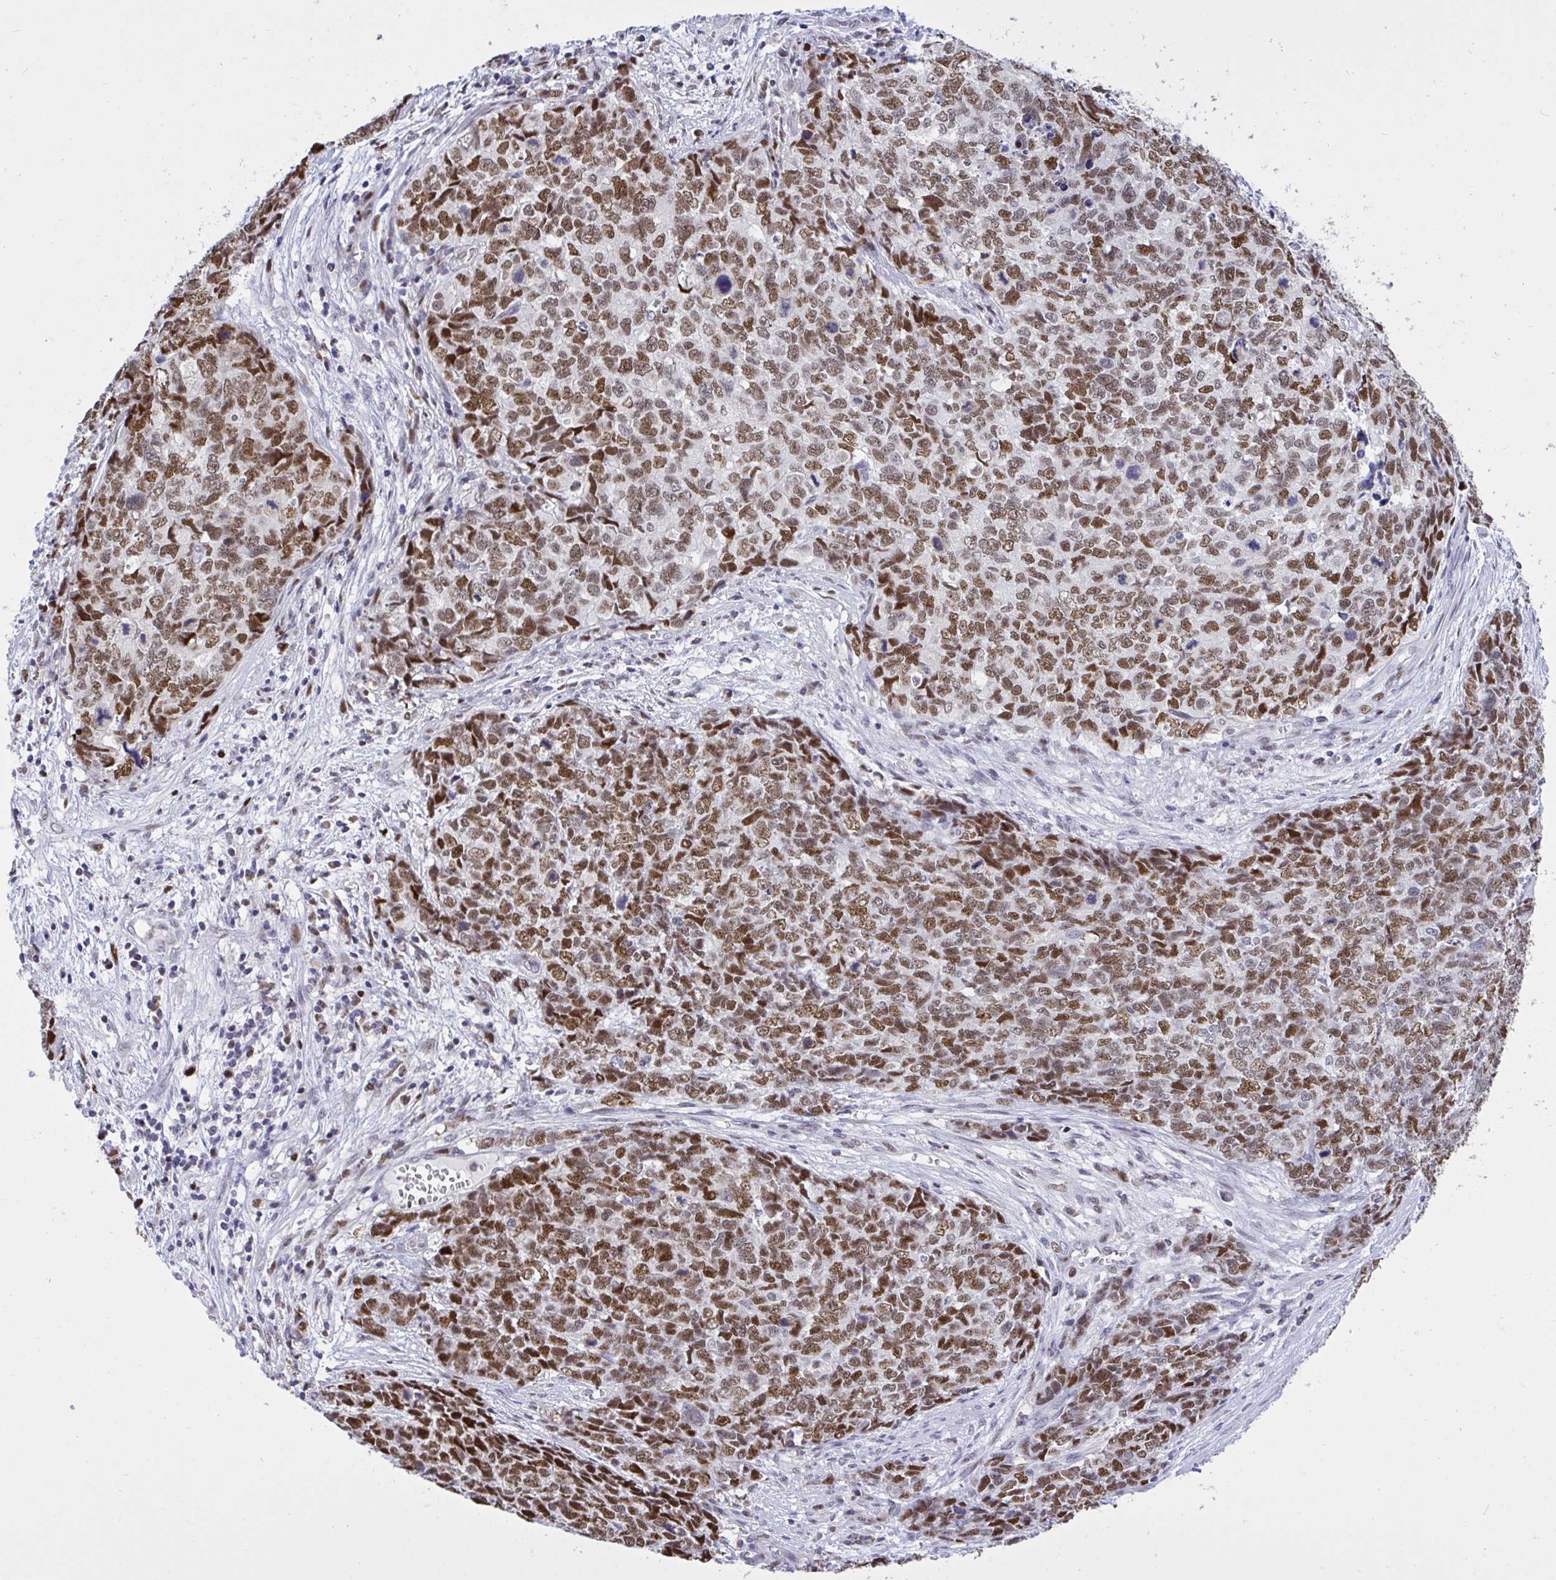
{"staining": {"intensity": "strong", "quantity": ">75%", "location": "nuclear"}, "tissue": "cervical cancer", "cell_type": "Tumor cells", "image_type": "cancer", "snomed": [{"axis": "morphology", "description": "Adenocarcinoma, NOS"}, {"axis": "topography", "description": "Cervix"}], "caption": "A high amount of strong nuclear positivity is identified in approximately >75% of tumor cells in cervical cancer (adenocarcinoma) tissue.", "gene": "C1QL2", "patient": {"sex": "female", "age": 63}}